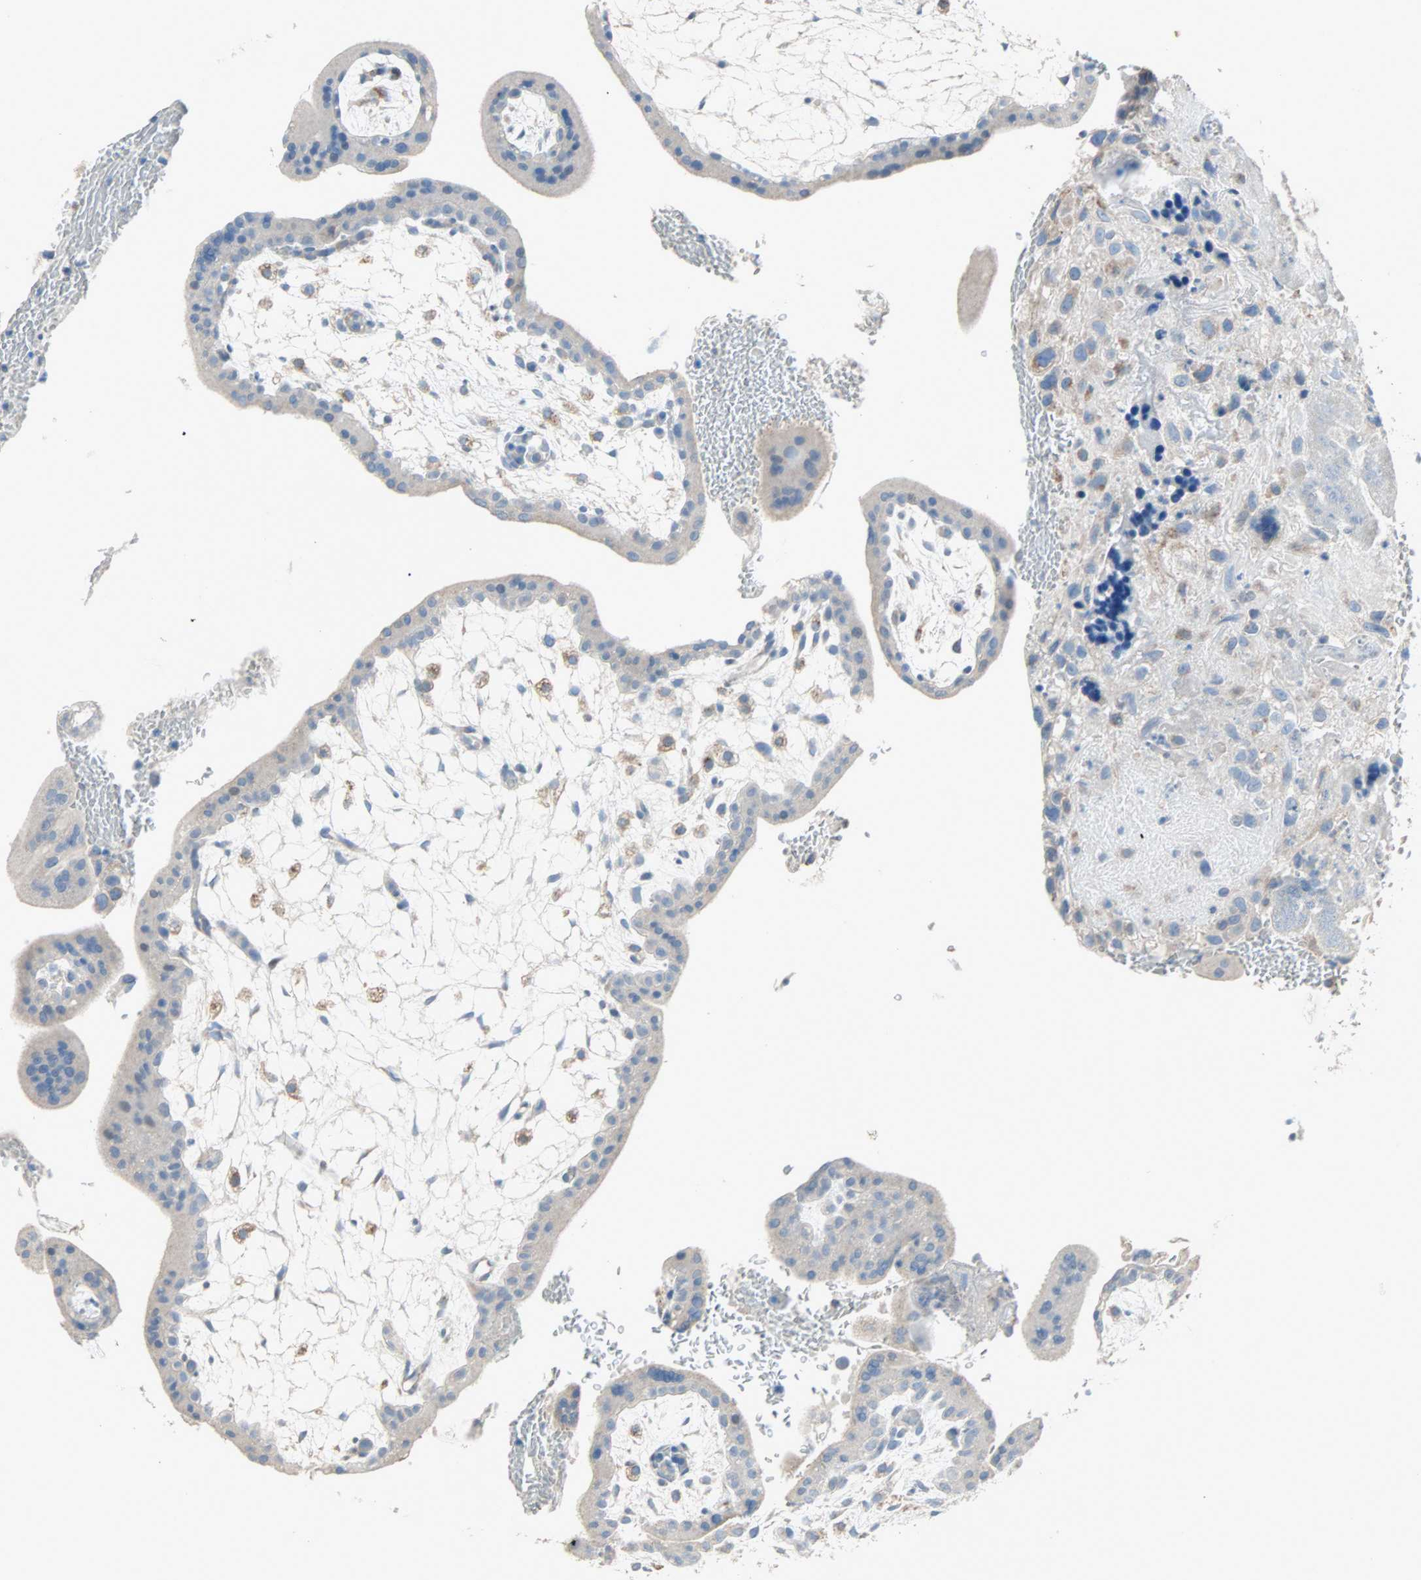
{"staining": {"intensity": "weak", "quantity": "25%-75%", "location": "cytoplasmic/membranous"}, "tissue": "placenta", "cell_type": "Decidual cells", "image_type": "normal", "snomed": [{"axis": "morphology", "description": "Normal tissue, NOS"}, {"axis": "topography", "description": "Placenta"}], "caption": "Placenta stained with immunohistochemistry (IHC) reveals weak cytoplasmic/membranous expression in about 25%-75% of decidual cells. (Brightfield microscopy of DAB IHC at high magnification).", "gene": "ACVRL1", "patient": {"sex": "female", "age": 35}}